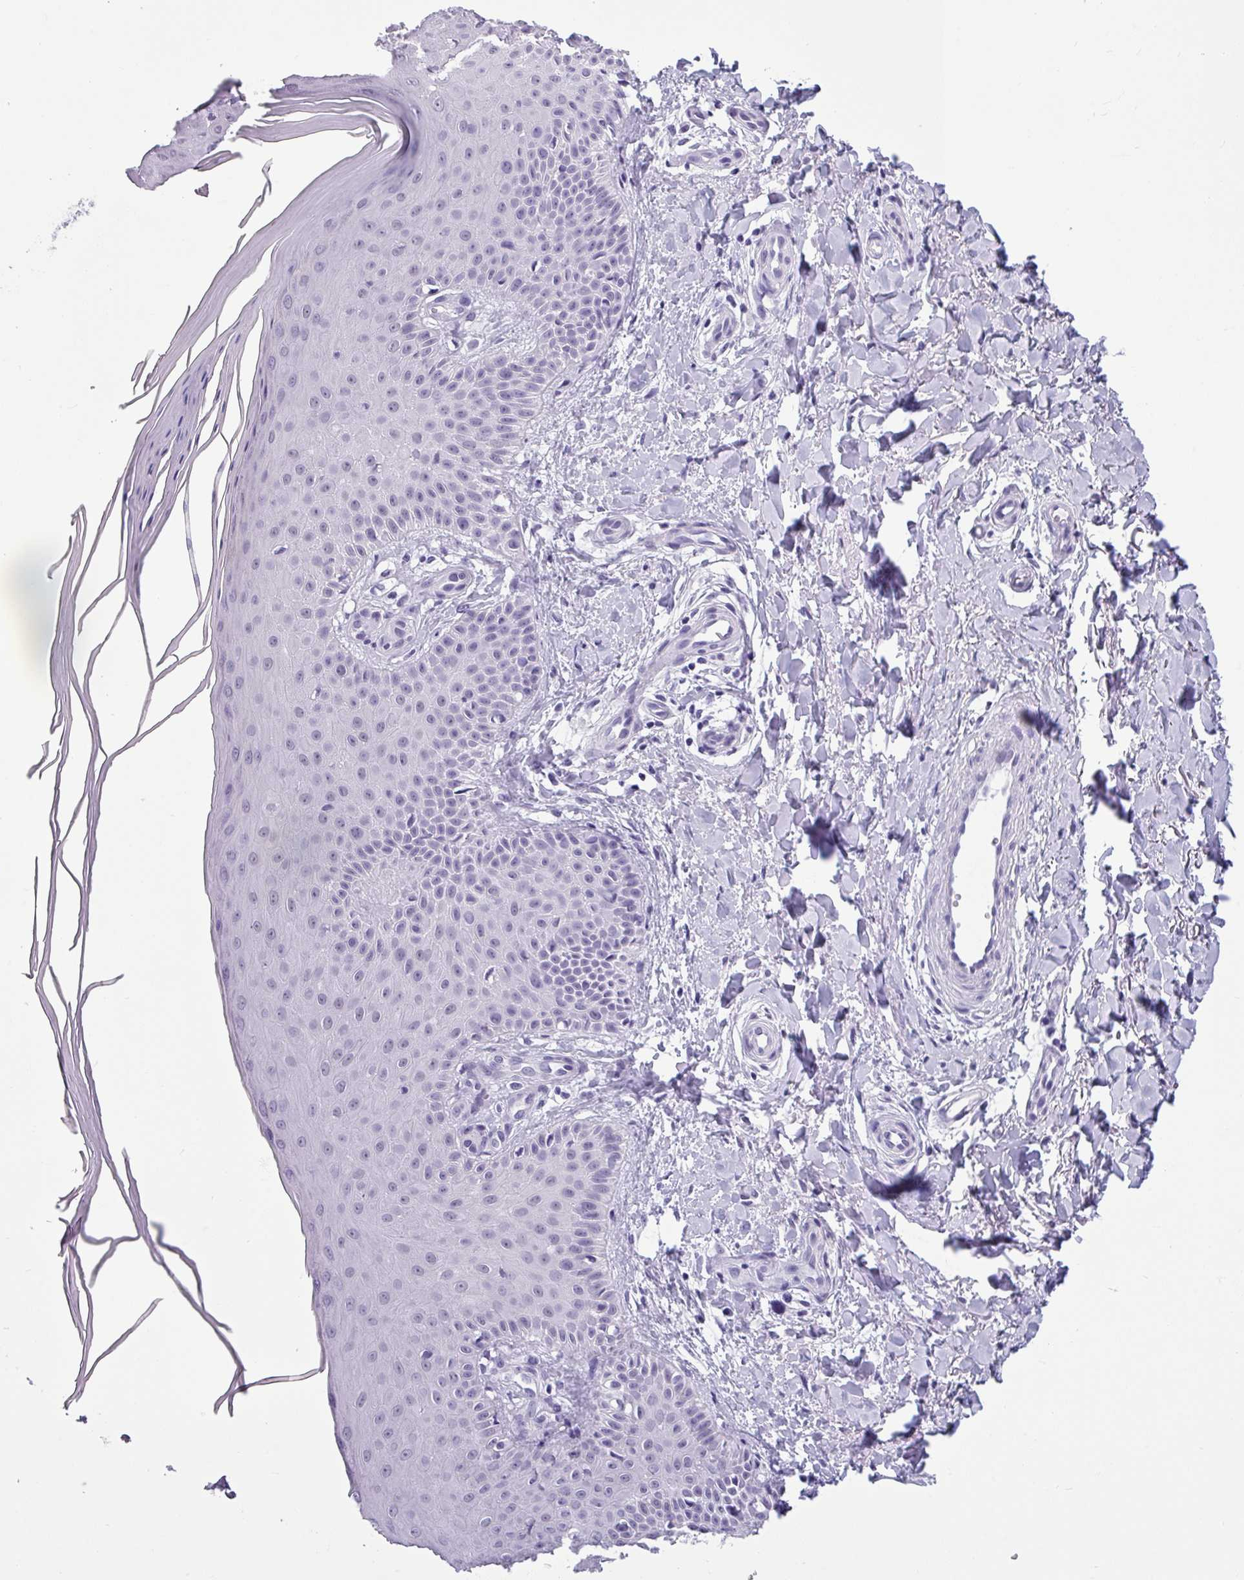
{"staining": {"intensity": "negative", "quantity": "none", "location": "none"}, "tissue": "skin", "cell_type": "Fibroblasts", "image_type": "normal", "snomed": [{"axis": "morphology", "description": "Normal tissue, NOS"}, {"axis": "topography", "description": "Skin"}], "caption": "The photomicrograph exhibits no significant expression in fibroblasts of skin. Nuclei are stained in blue.", "gene": "SRGAP1", "patient": {"sex": "male", "age": 81}}